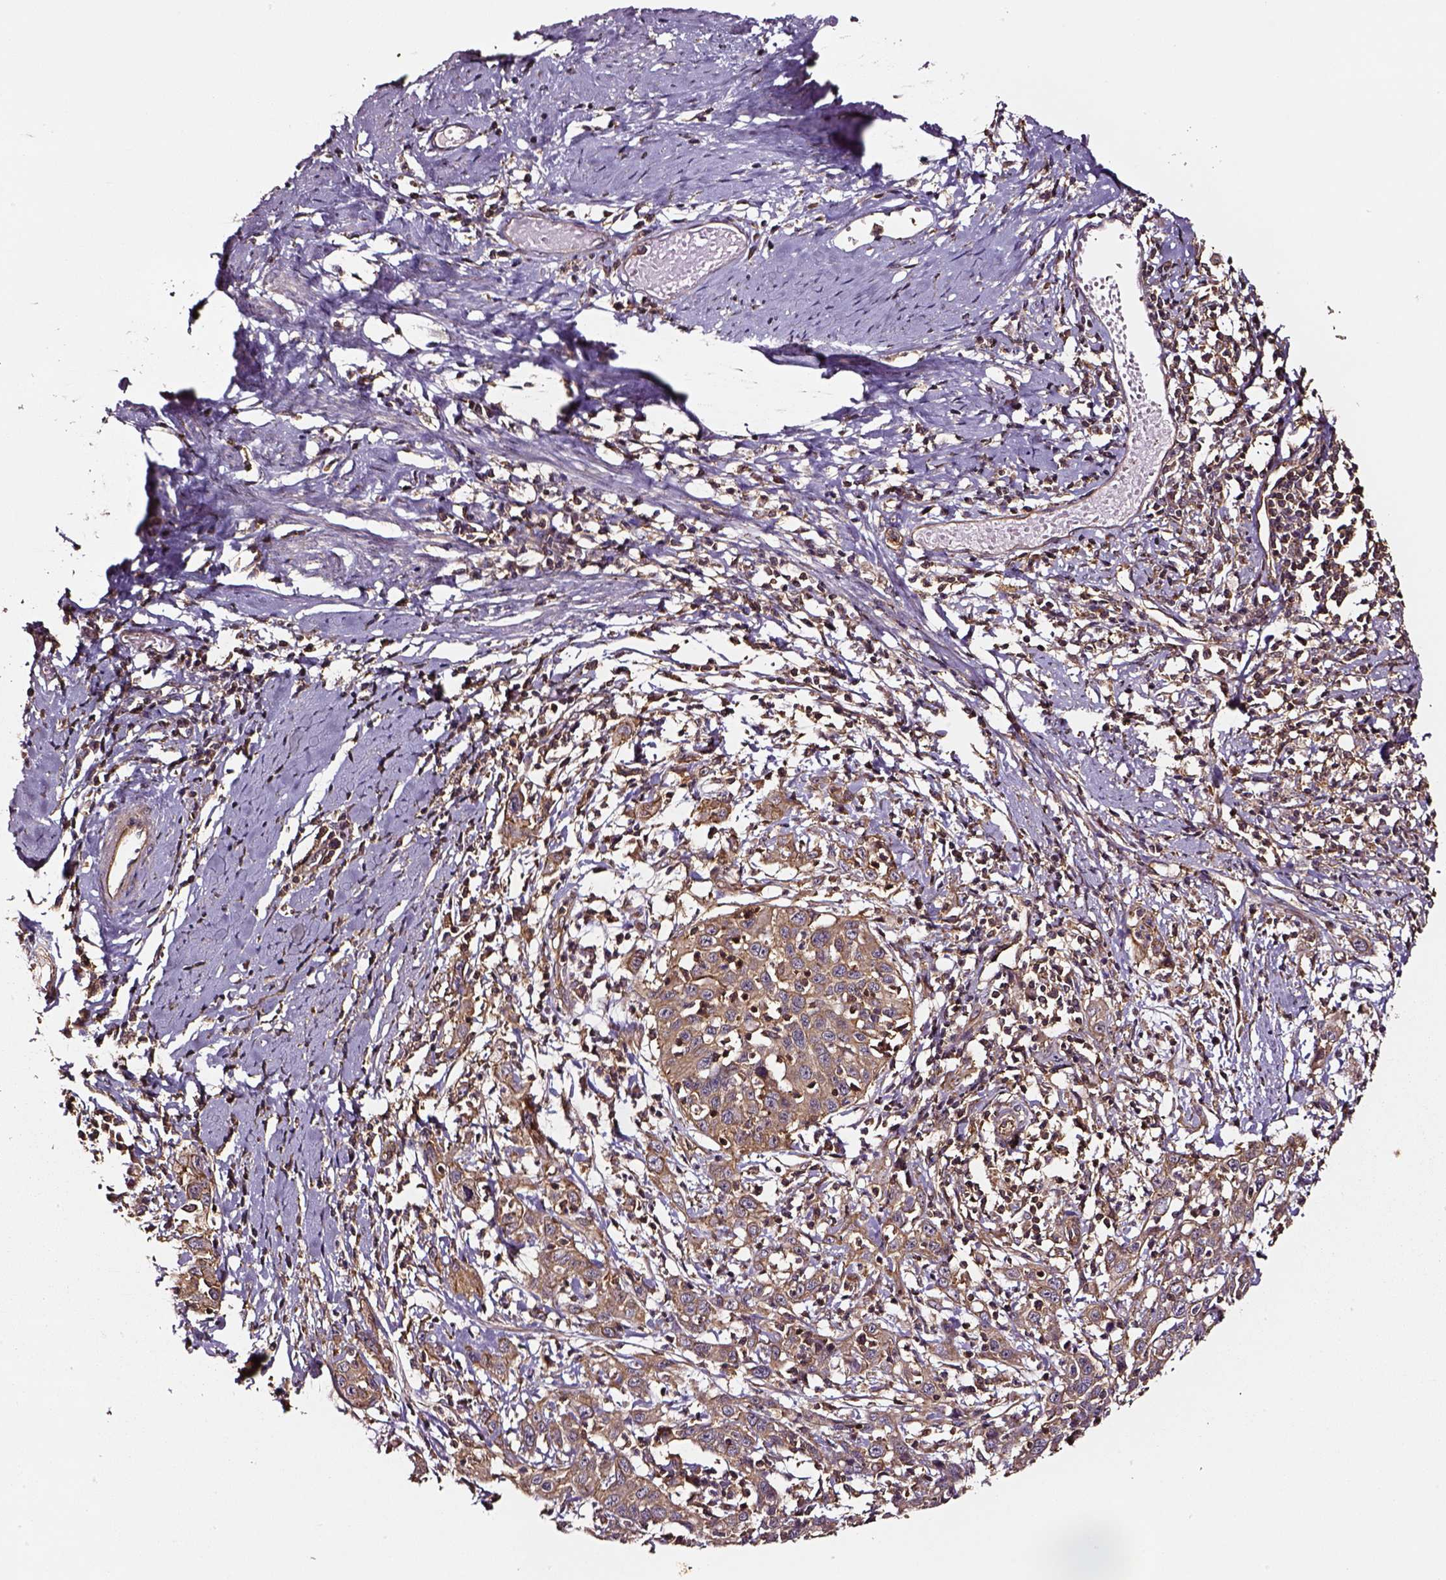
{"staining": {"intensity": "moderate", "quantity": ">75%", "location": "cytoplasmic/membranous"}, "tissue": "cervical cancer", "cell_type": "Tumor cells", "image_type": "cancer", "snomed": [{"axis": "morphology", "description": "Squamous cell carcinoma, NOS"}, {"axis": "topography", "description": "Cervix"}], "caption": "This is a histology image of immunohistochemistry (IHC) staining of cervical cancer (squamous cell carcinoma), which shows moderate staining in the cytoplasmic/membranous of tumor cells.", "gene": "RASSF5", "patient": {"sex": "female", "age": 46}}